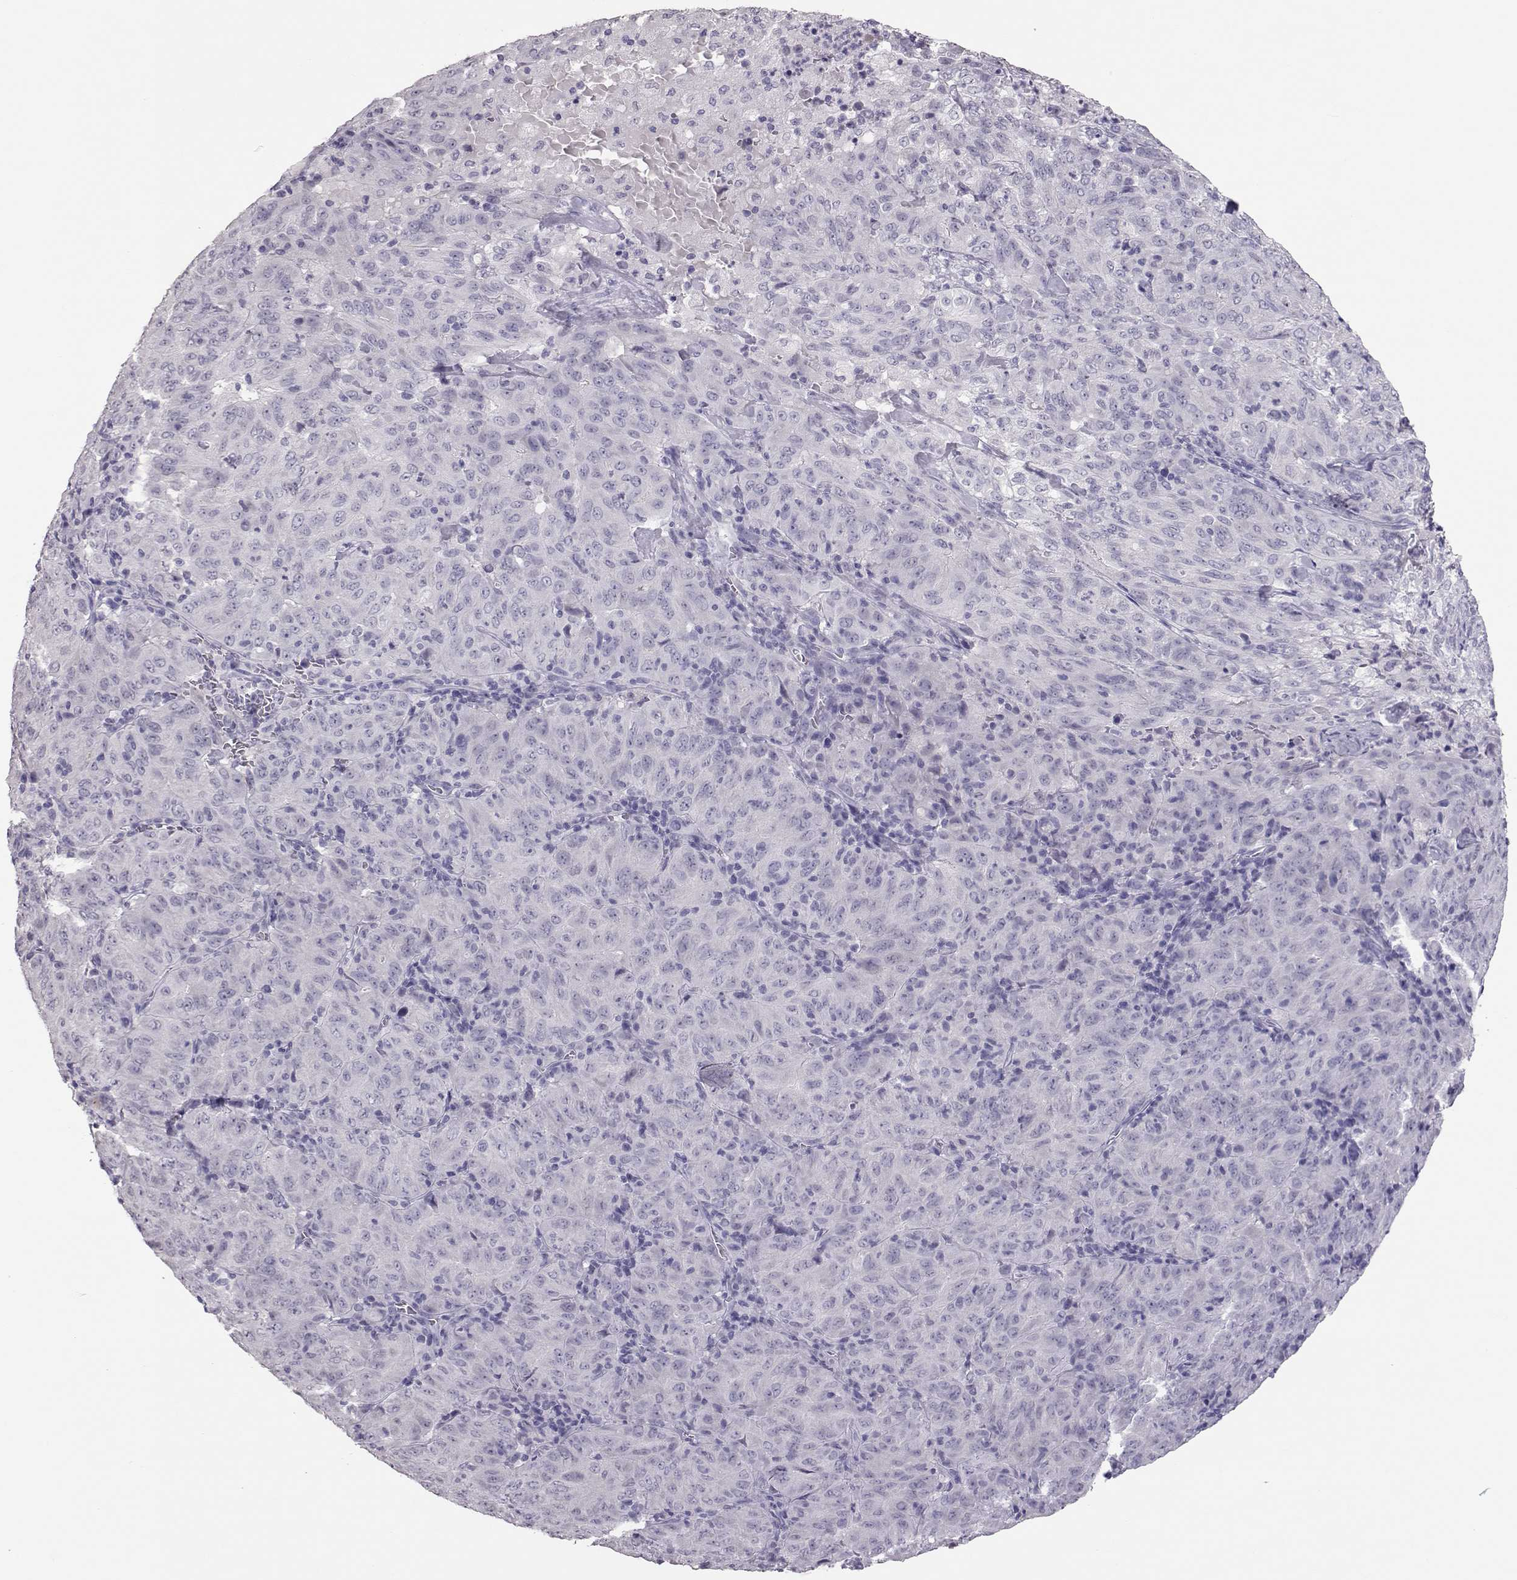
{"staining": {"intensity": "negative", "quantity": "none", "location": "none"}, "tissue": "pancreatic cancer", "cell_type": "Tumor cells", "image_type": "cancer", "snomed": [{"axis": "morphology", "description": "Adenocarcinoma, NOS"}, {"axis": "topography", "description": "Pancreas"}], "caption": "Immunohistochemistry image of neoplastic tissue: pancreatic cancer (adenocarcinoma) stained with DAB shows no significant protein staining in tumor cells.", "gene": "PMCH", "patient": {"sex": "male", "age": 63}}